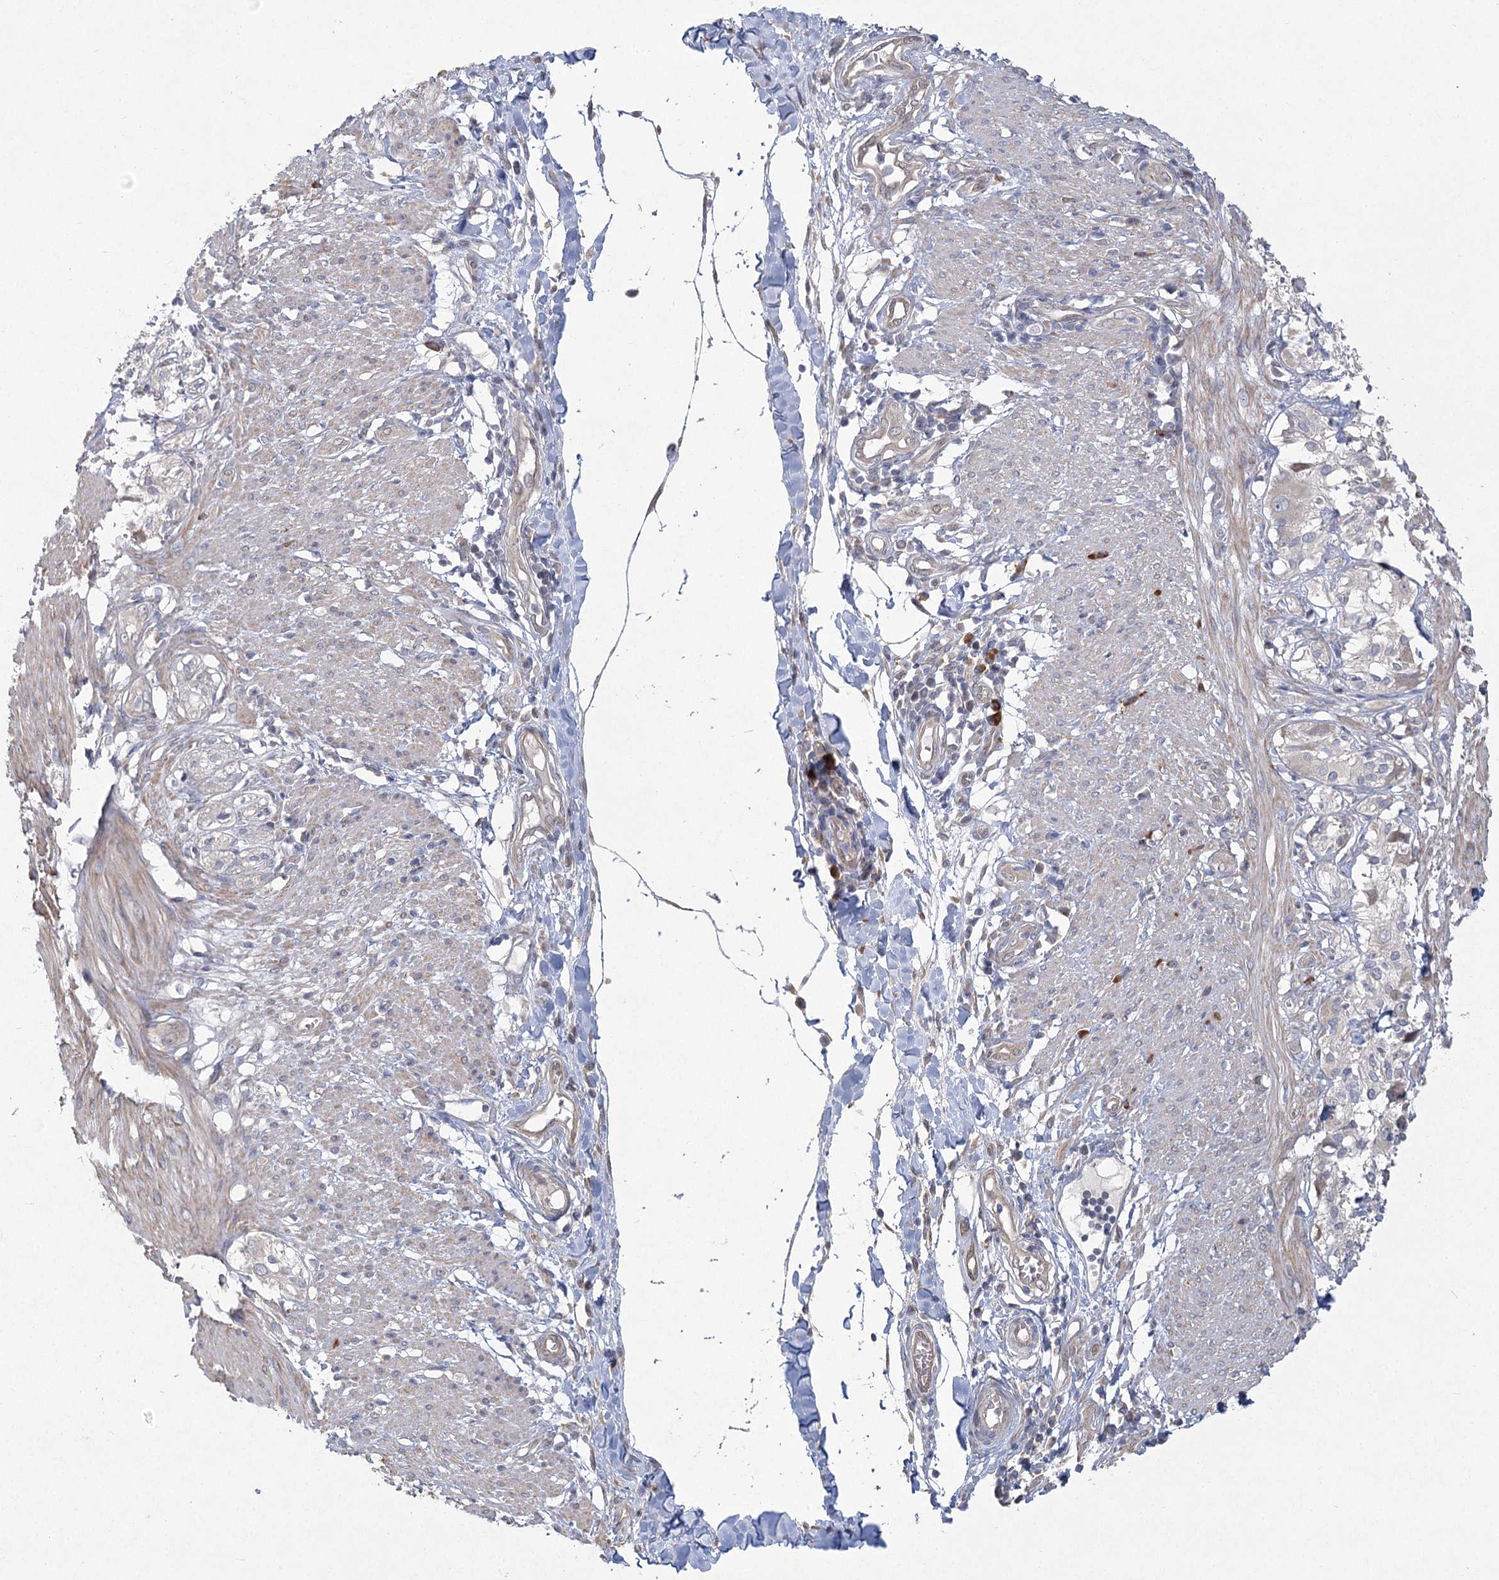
{"staining": {"intensity": "weak", "quantity": "<25%", "location": "cytoplasmic/membranous"}, "tissue": "smooth muscle", "cell_type": "Smooth muscle cells", "image_type": "normal", "snomed": [{"axis": "morphology", "description": "Normal tissue, NOS"}, {"axis": "morphology", "description": "Adenocarcinoma, NOS"}, {"axis": "topography", "description": "Colon"}, {"axis": "topography", "description": "Peripheral nerve tissue"}], "caption": "Unremarkable smooth muscle was stained to show a protein in brown. There is no significant expression in smooth muscle cells. (DAB (3,3'-diaminobenzidine) immunohistochemistry with hematoxylin counter stain).", "gene": "CAMTA1", "patient": {"sex": "male", "age": 14}}